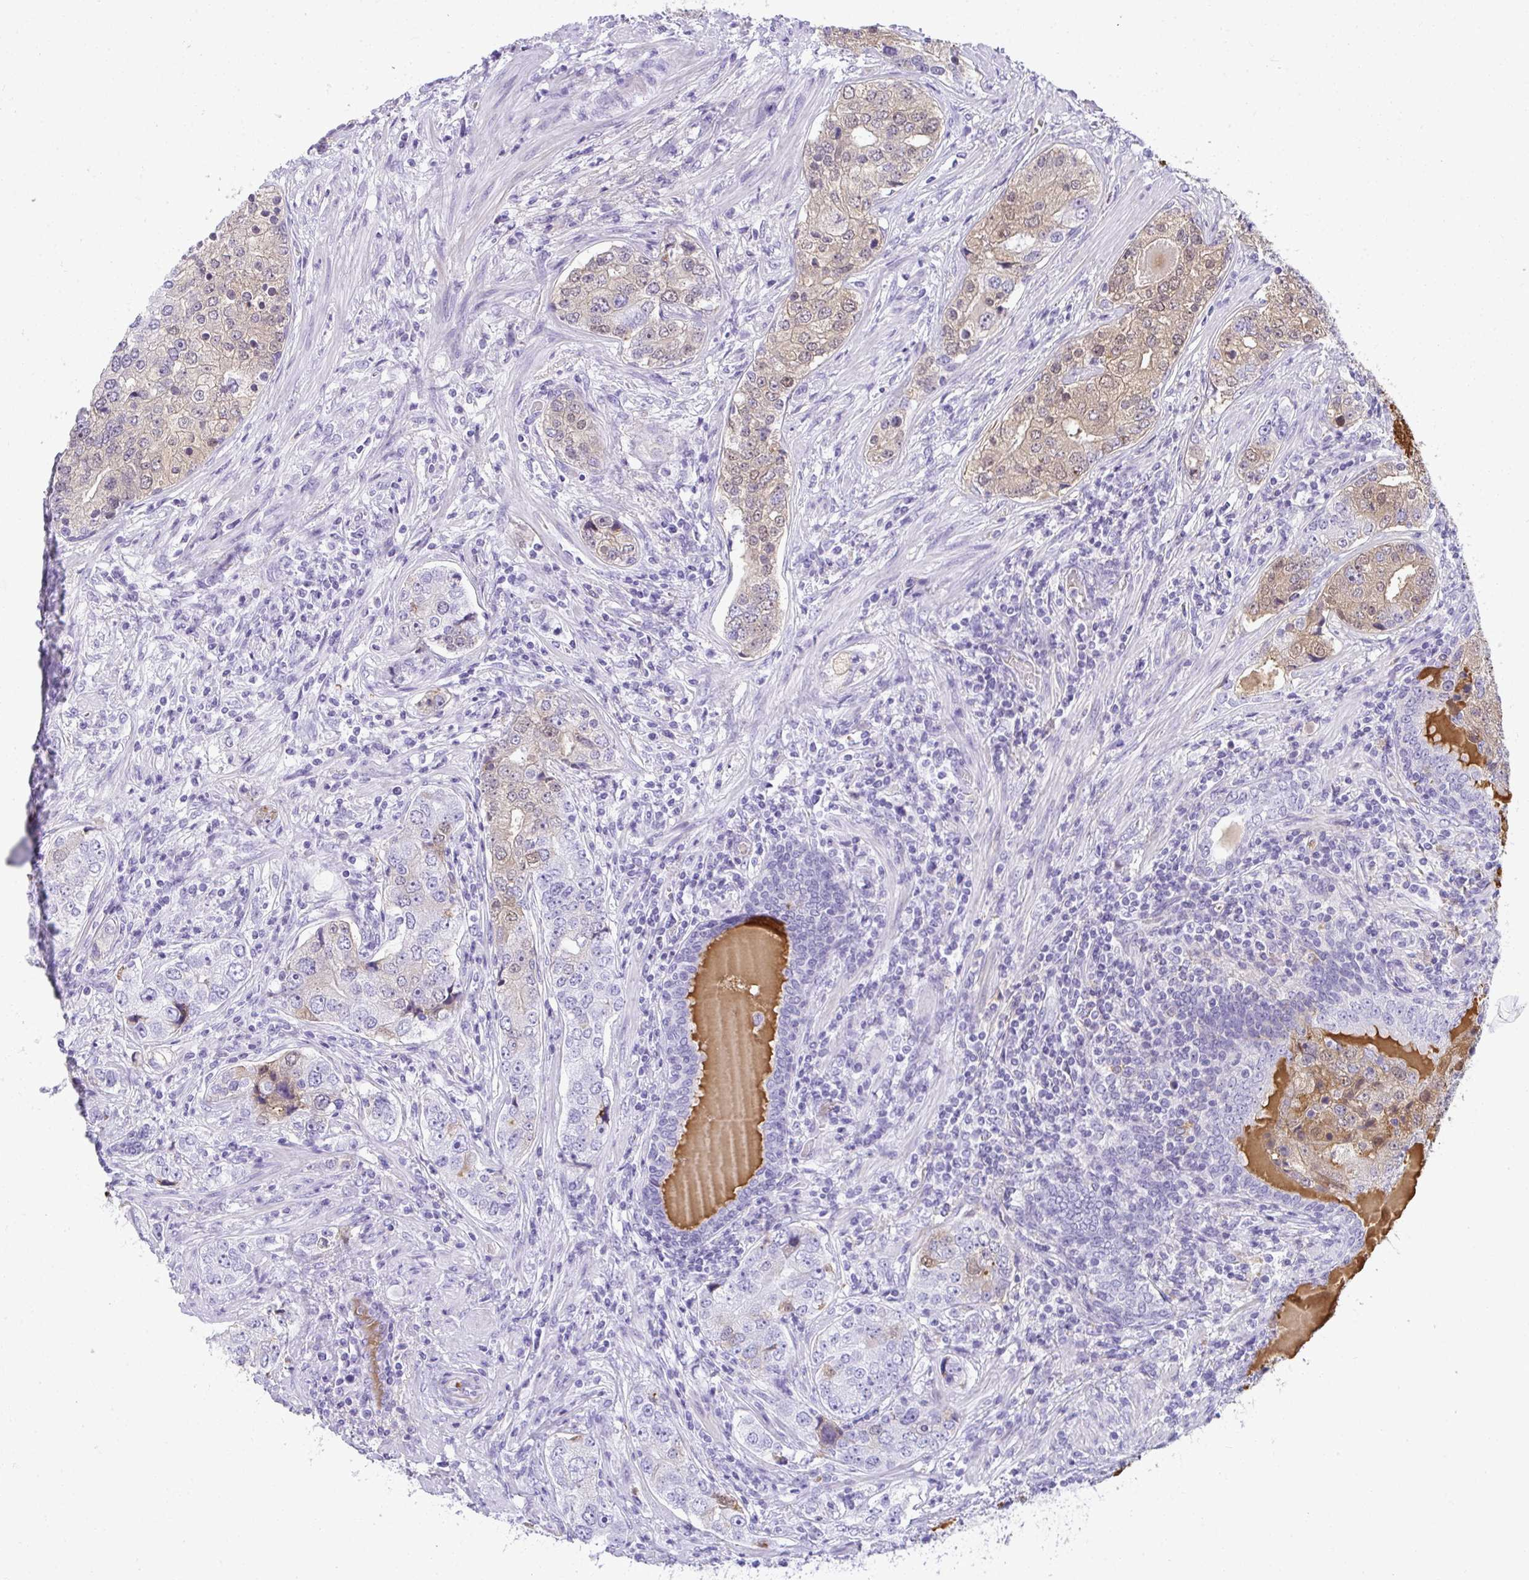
{"staining": {"intensity": "weak", "quantity": "<25%", "location": "cytoplasmic/membranous,nuclear"}, "tissue": "prostate cancer", "cell_type": "Tumor cells", "image_type": "cancer", "snomed": [{"axis": "morphology", "description": "Adenocarcinoma, High grade"}, {"axis": "topography", "description": "Prostate"}], "caption": "An image of prostate cancer stained for a protein exhibits no brown staining in tumor cells.", "gene": "ZSWIM3", "patient": {"sex": "male", "age": 60}}